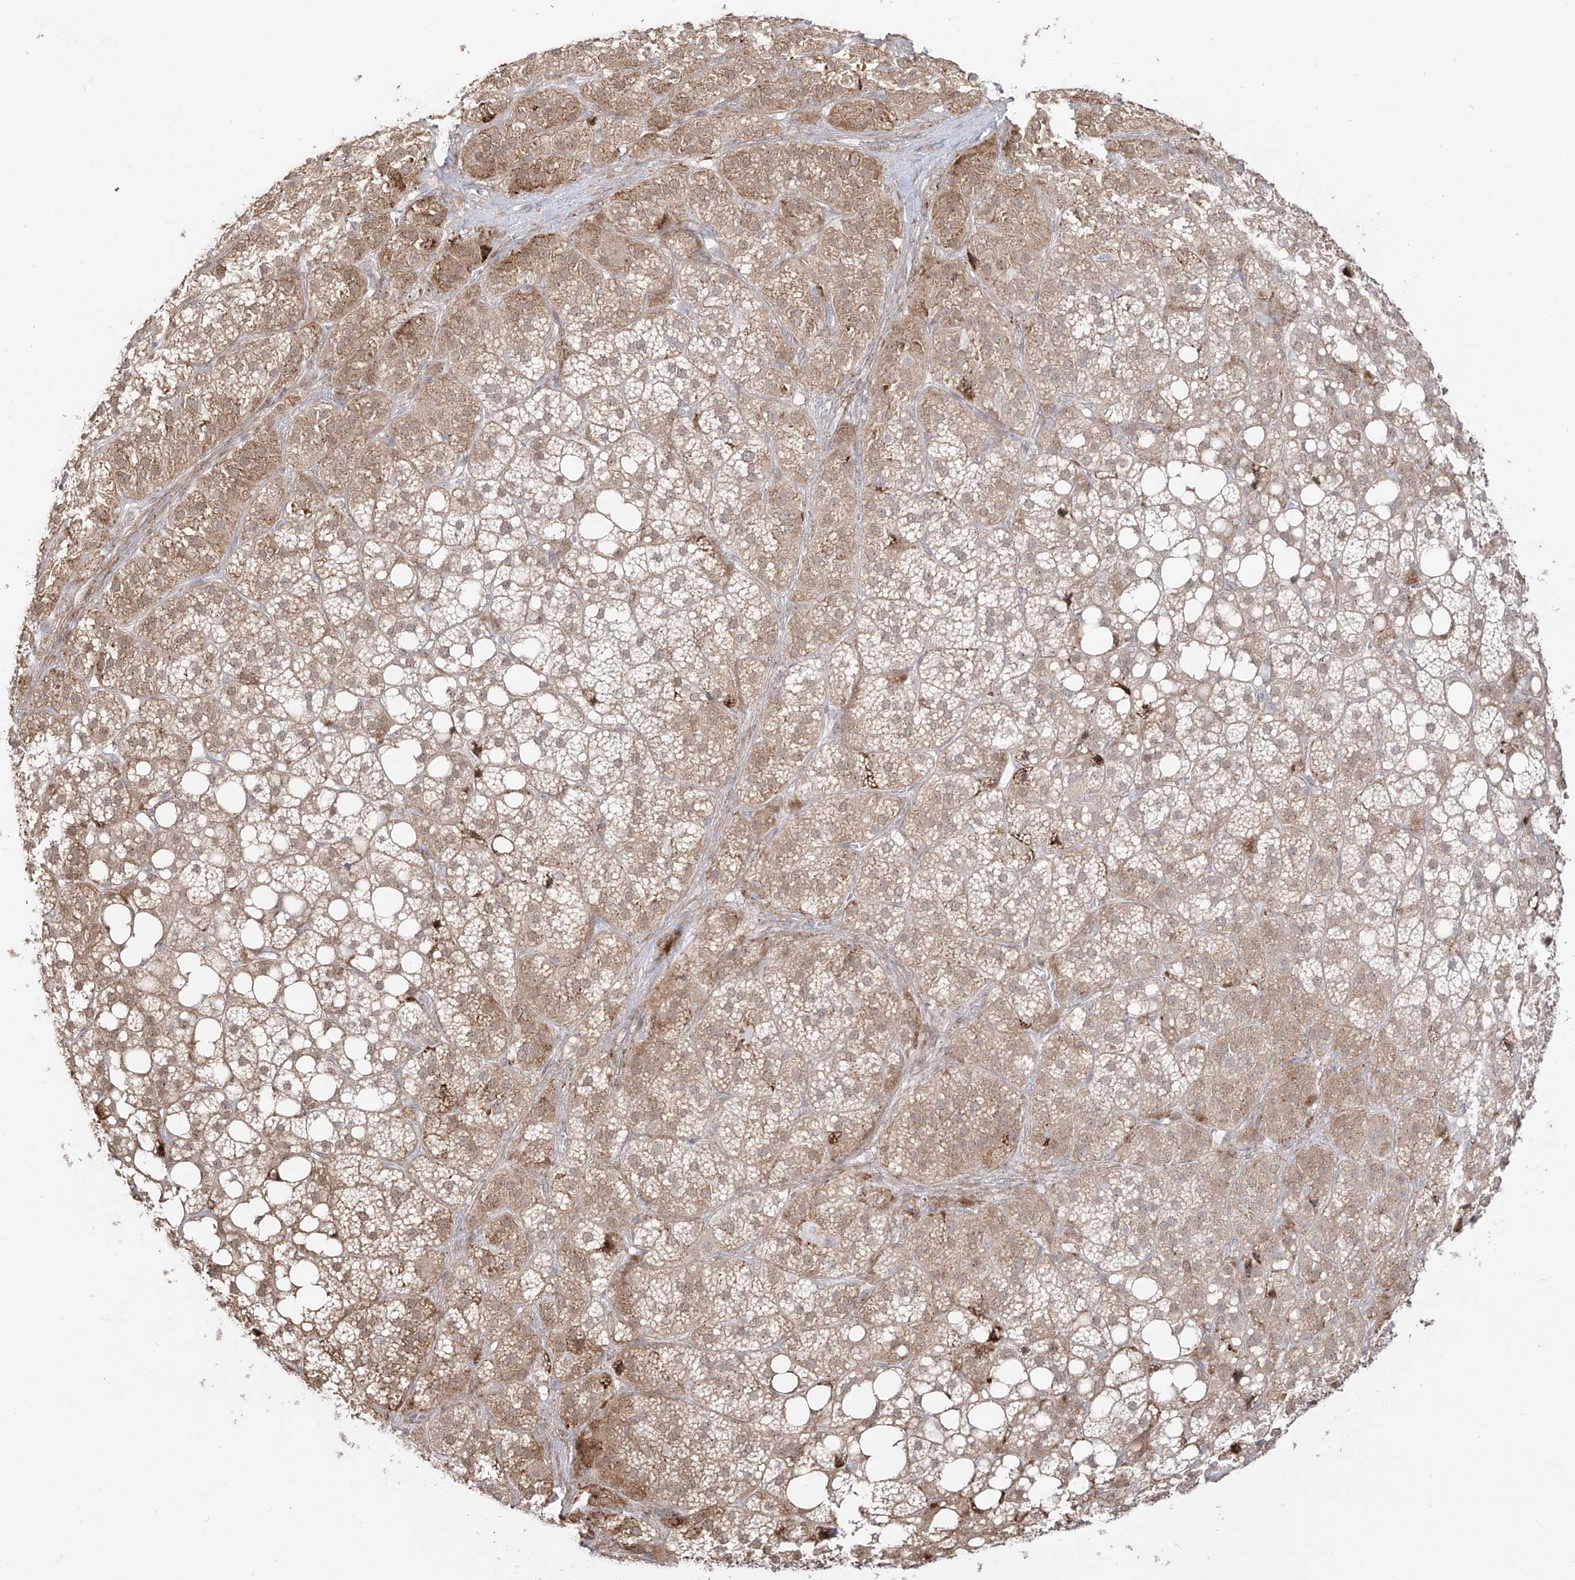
{"staining": {"intensity": "moderate", "quantity": ">75%", "location": "cytoplasmic/membranous,nuclear"}, "tissue": "adrenal gland", "cell_type": "Glandular cells", "image_type": "normal", "snomed": [{"axis": "morphology", "description": "Normal tissue, NOS"}, {"axis": "topography", "description": "Adrenal gland"}], "caption": "Glandular cells show medium levels of moderate cytoplasmic/membranous,nuclear staining in approximately >75% of cells in benign human adrenal gland.", "gene": "ZNF180", "patient": {"sex": "female", "age": 59}}